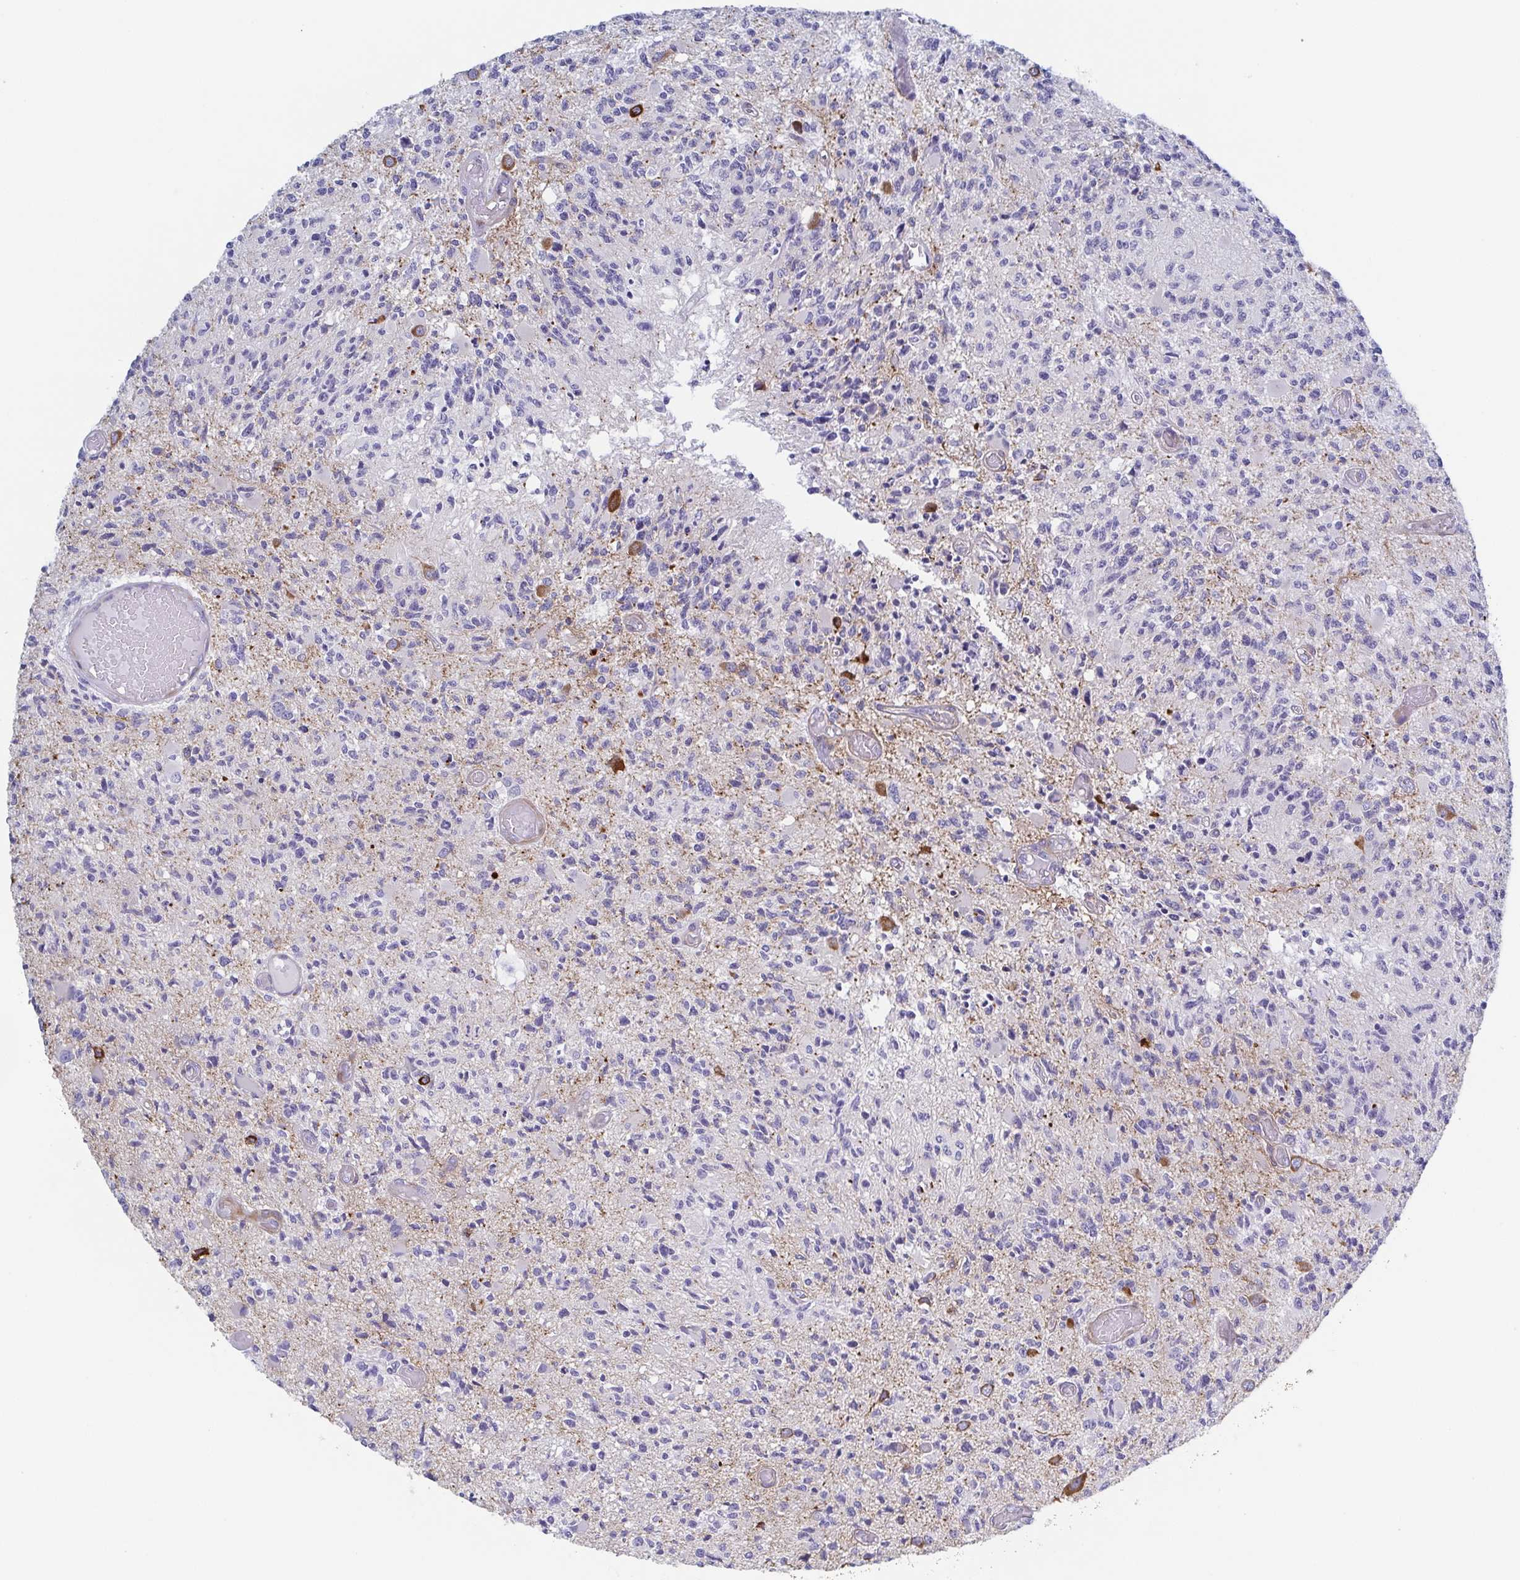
{"staining": {"intensity": "negative", "quantity": "none", "location": "none"}, "tissue": "glioma", "cell_type": "Tumor cells", "image_type": "cancer", "snomed": [{"axis": "morphology", "description": "Glioma, malignant, High grade"}, {"axis": "topography", "description": "Brain"}], "caption": "This is an IHC histopathology image of human glioma. There is no expression in tumor cells.", "gene": "DYNC1I1", "patient": {"sex": "female", "age": 63}}